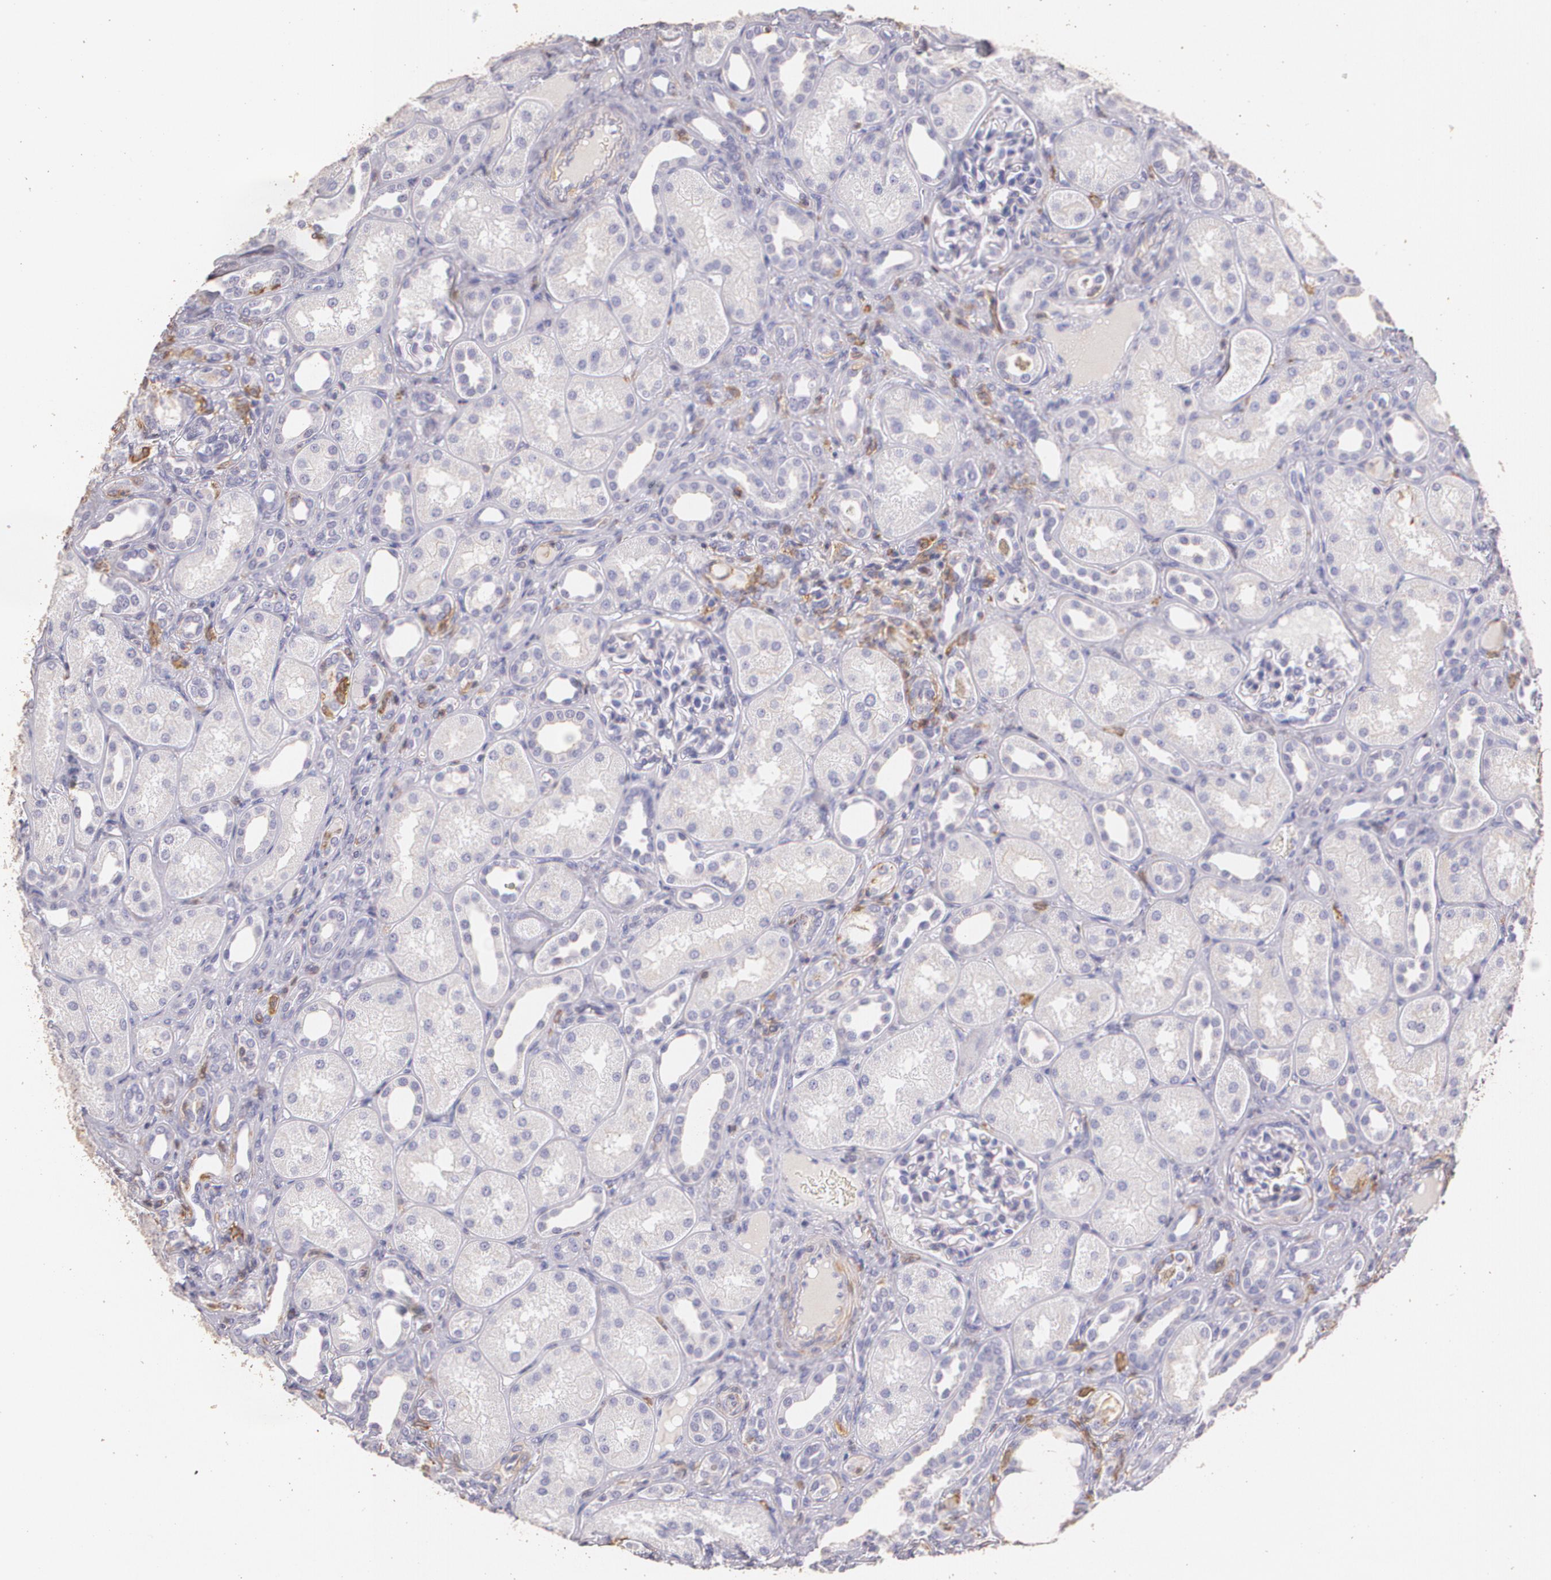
{"staining": {"intensity": "negative", "quantity": "none", "location": "none"}, "tissue": "kidney", "cell_type": "Cells in glomeruli", "image_type": "normal", "snomed": [{"axis": "morphology", "description": "Normal tissue, NOS"}, {"axis": "topography", "description": "Kidney"}], "caption": "Immunohistochemistry of benign human kidney shows no staining in cells in glomeruli. (DAB (3,3'-diaminobenzidine) immunohistochemistry (IHC) visualized using brightfield microscopy, high magnification).", "gene": "TGFBR1", "patient": {"sex": "male", "age": 7}}